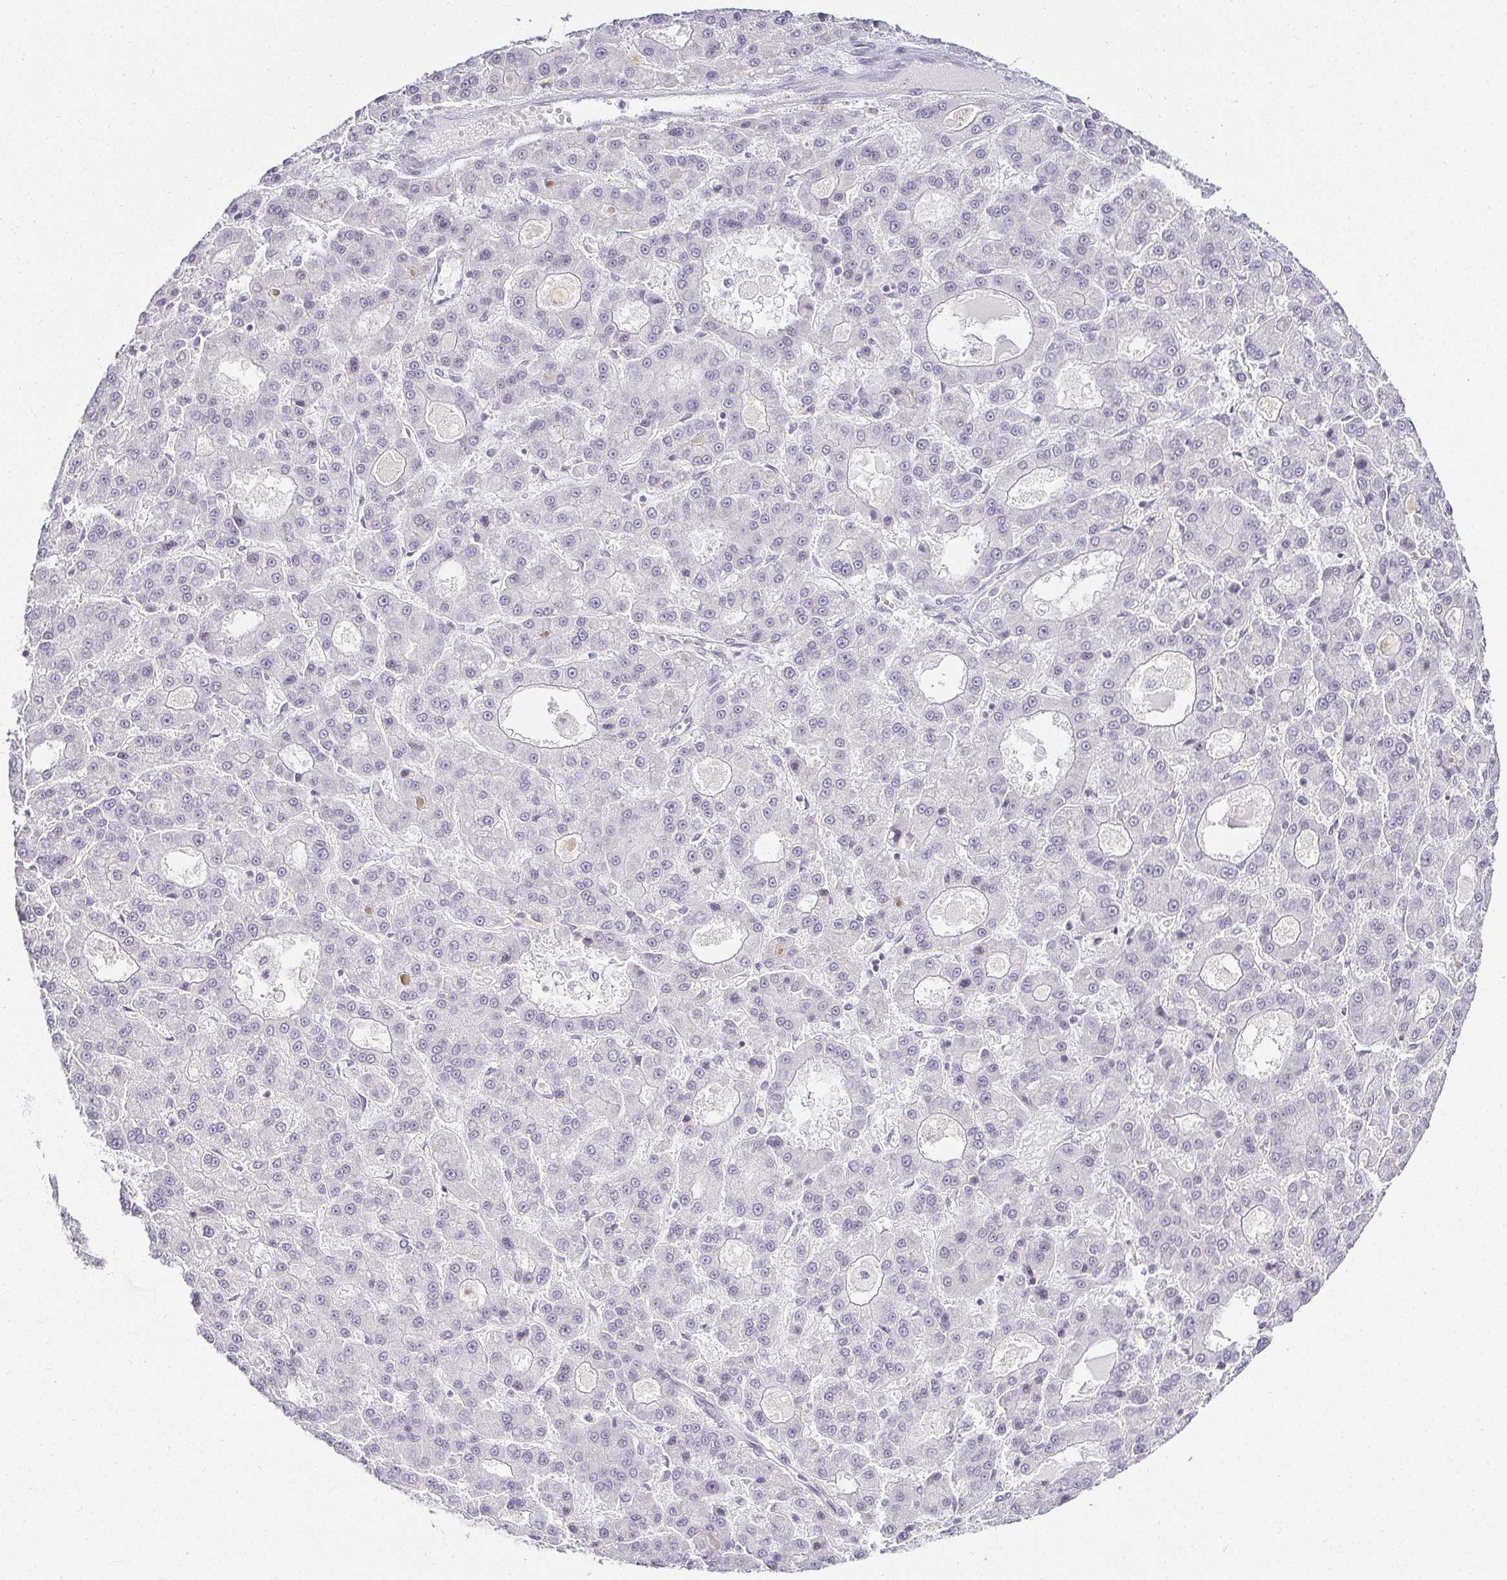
{"staining": {"intensity": "negative", "quantity": "none", "location": "none"}, "tissue": "liver cancer", "cell_type": "Tumor cells", "image_type": "cancer", "snomed": [{"axis": "morphology", "description": "Carcinoma, Hepatocellular, NOS"}, {"axis": "topography", "description": "Liver"}], "caption": "This photomicrograph is of liver cancer stained with immunohistochemistry (IHC) to label a protein in brown with the nuclei are counter-stained blue. There is no staining in tumor cells.", "gene": "ACAN", "patient": {"sex": "male", "age": 70}}